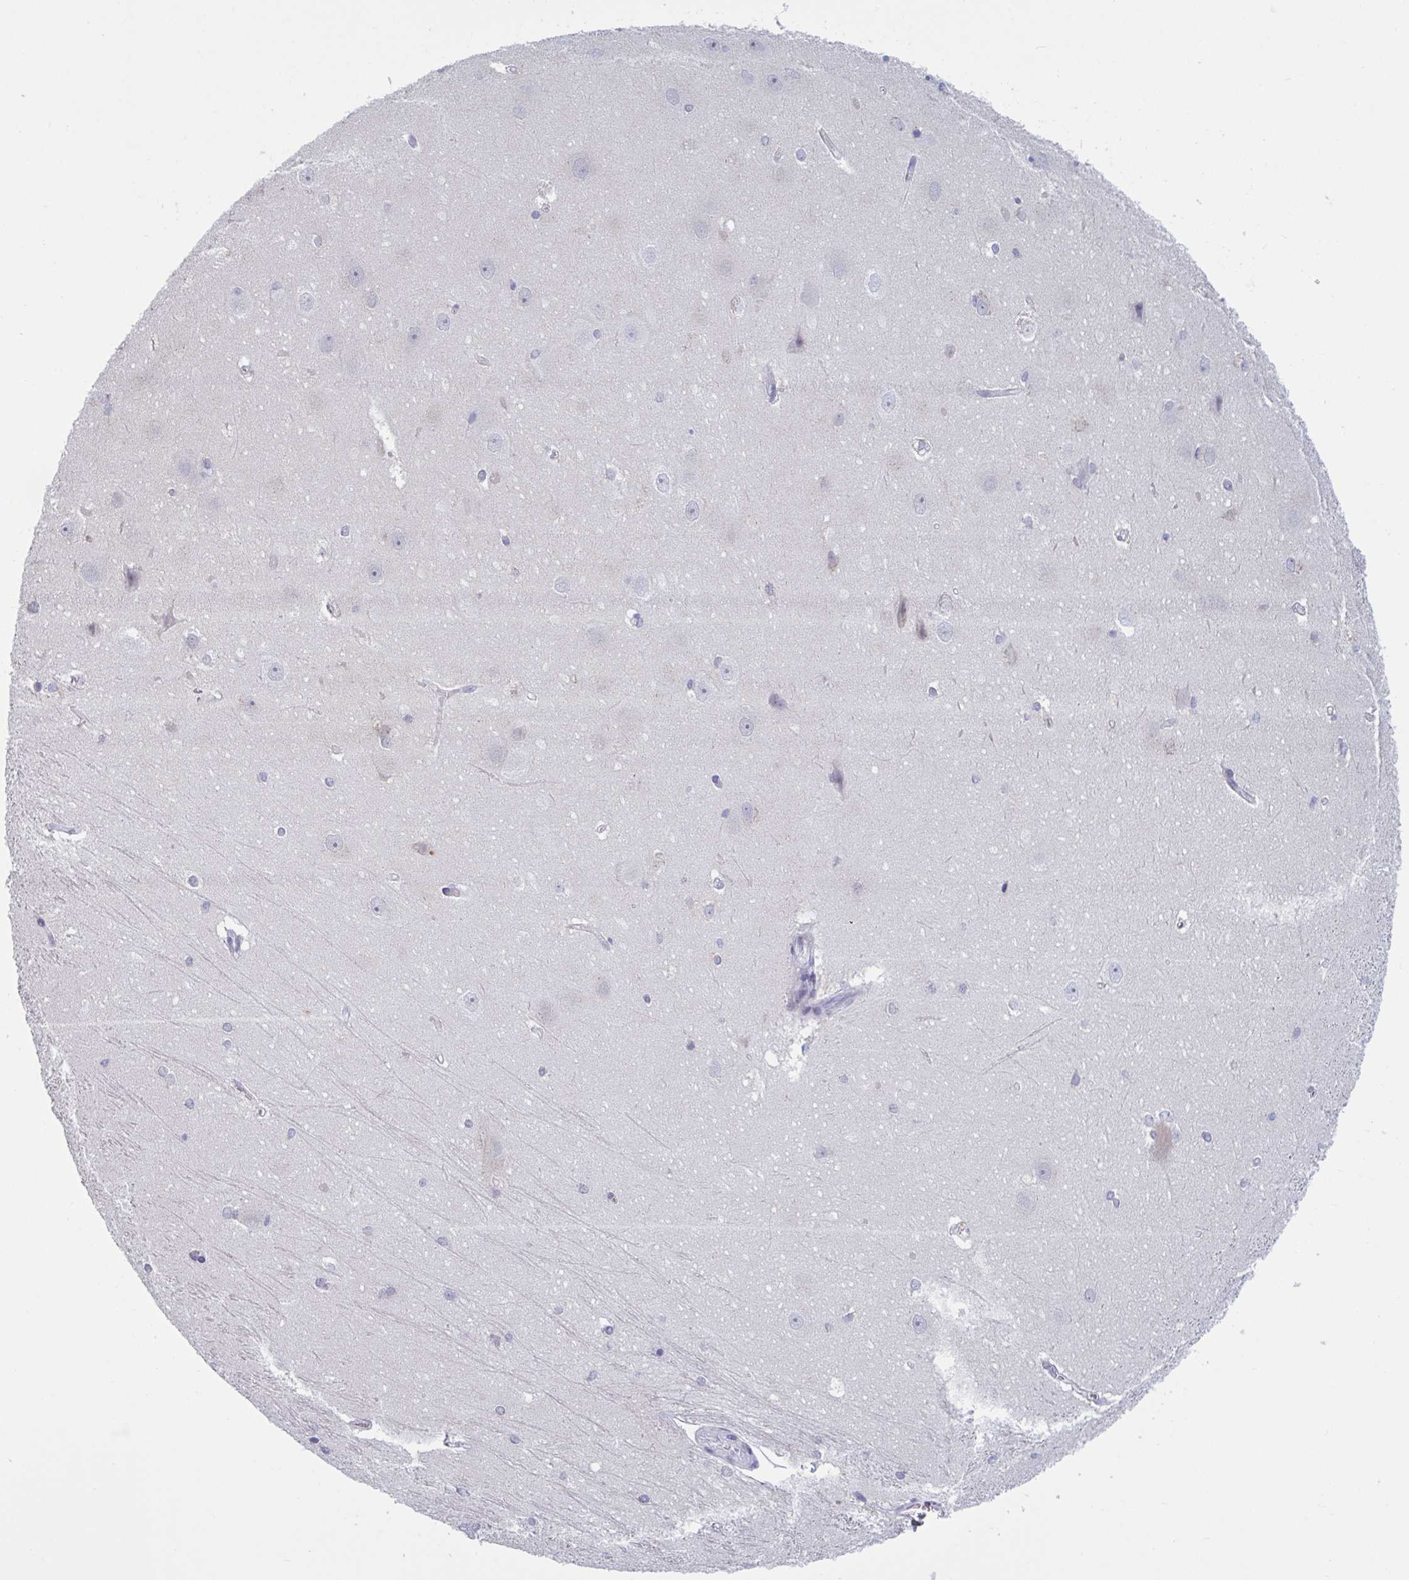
{"staining": {"intensity": "negative", "quantity": "none", "location": "none"}, "tissue": "hippocampus", "cell_type": "Glial cells", "image_type": "normal", "snomed": [{"axis": "morphology", "description": "Normal tissue, NOS"}, {"axis": "topography", "description": "Cerebral cortex"}, {"axis": "topography", "description": "Hippocampus"}], "caption": "Micrograph shows no significant protein expression in glial cells of benign hippocampus. The staining was performed using DAB (3,3'-diaminobenzidine) to visualize the protein expression in brown, while the nuclei were stained in blue with hematoxylin (Magnification: 20x).", "gene": "HSD11B2", "patient": {"sex": "female", "age": 19}}